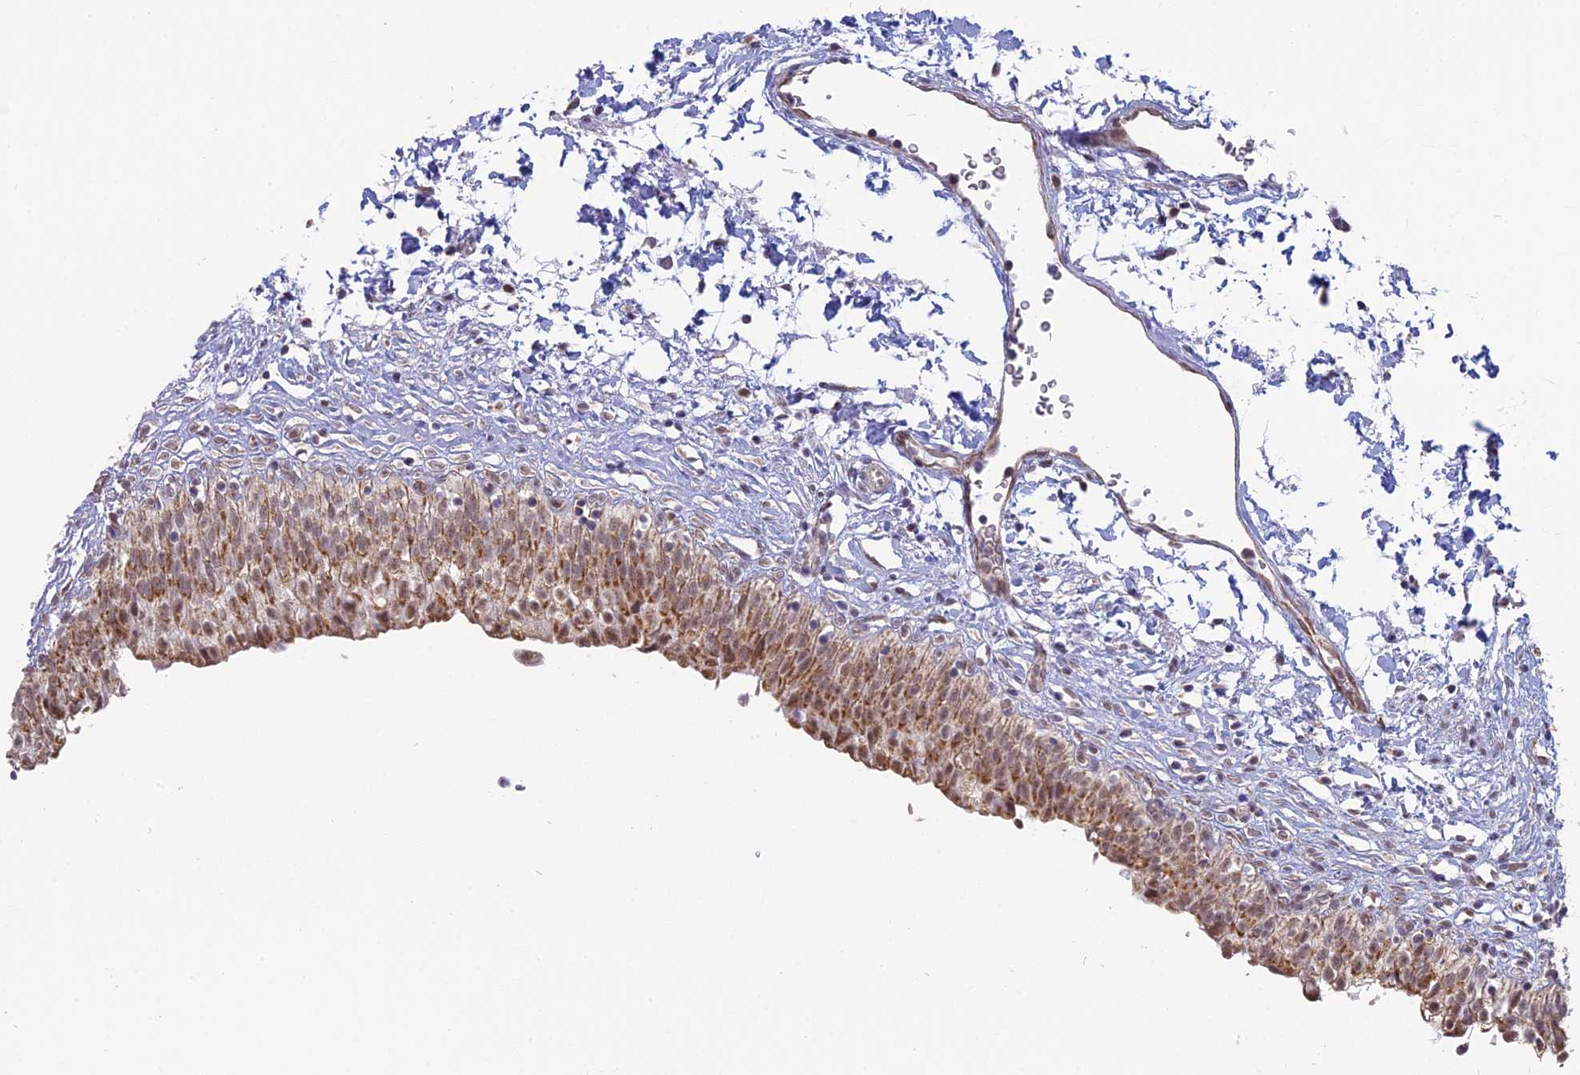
{"staining": {"intensity": "moderate", "quantity": ">75%", "location": "cytoplasmic/membranous,nuclear"}, "tissue": "urinary bladder", "cell_type": "Urothelial cells", "image_type": "normal", "snomed": [{"axis": "morphology", "description": "Normal tissue, NOS"}, {"axis": "topography", "description": "Urinary bladder"}], "caption": "High-power microscopy captured an immunohistochemistry image of normal urinary bladder, revealing moderate cytoplasmic/membranous,nuclear expression in approximately >75% of urothelial cells.", "gene": "ARHGAP40", "patient": {"sex": "male", "age": 55}}